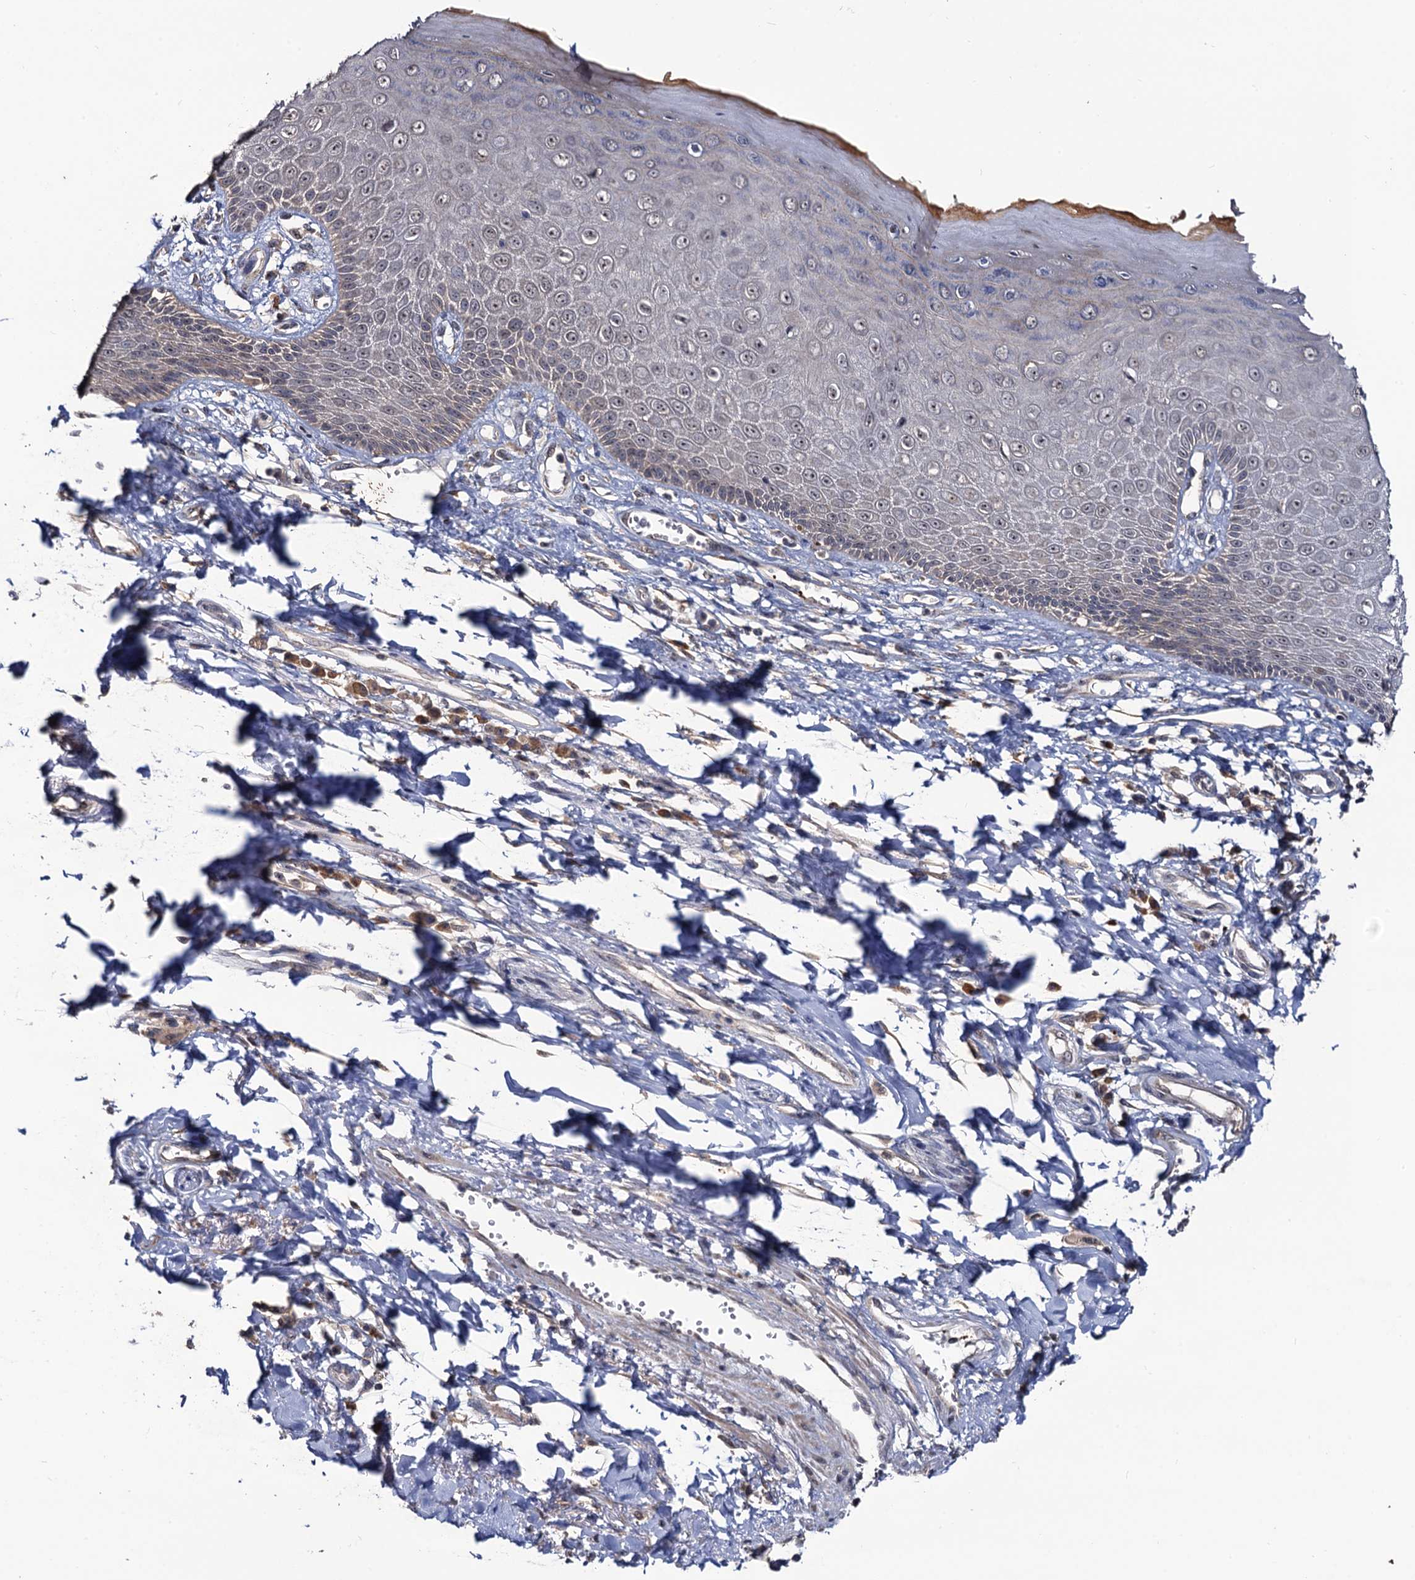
{"staining": {"intensity": "weak", "quantity": "25%-75%", "location": "cytoplasmic/membranous,nuclear"}, "tissue": "skin", "cell_type": "Epidermal cells", "image_type": "normal", "snomed": [{"axis": "morphology", "description": "Normal tissue, NOS"}, {"axis": "topography", "description": "Anal"}], "caption": "Immunohistochemistry of benign human skin demonstrates low levels of weak cytoplasmic/membranous,nuclear staining in about 25%-75% of epidermal cells. (brown staining indicates protein expression, while blue staining denotes nuclei).", "gene": "LRRC63", "patient": {"sex": "male", "age": 78}}